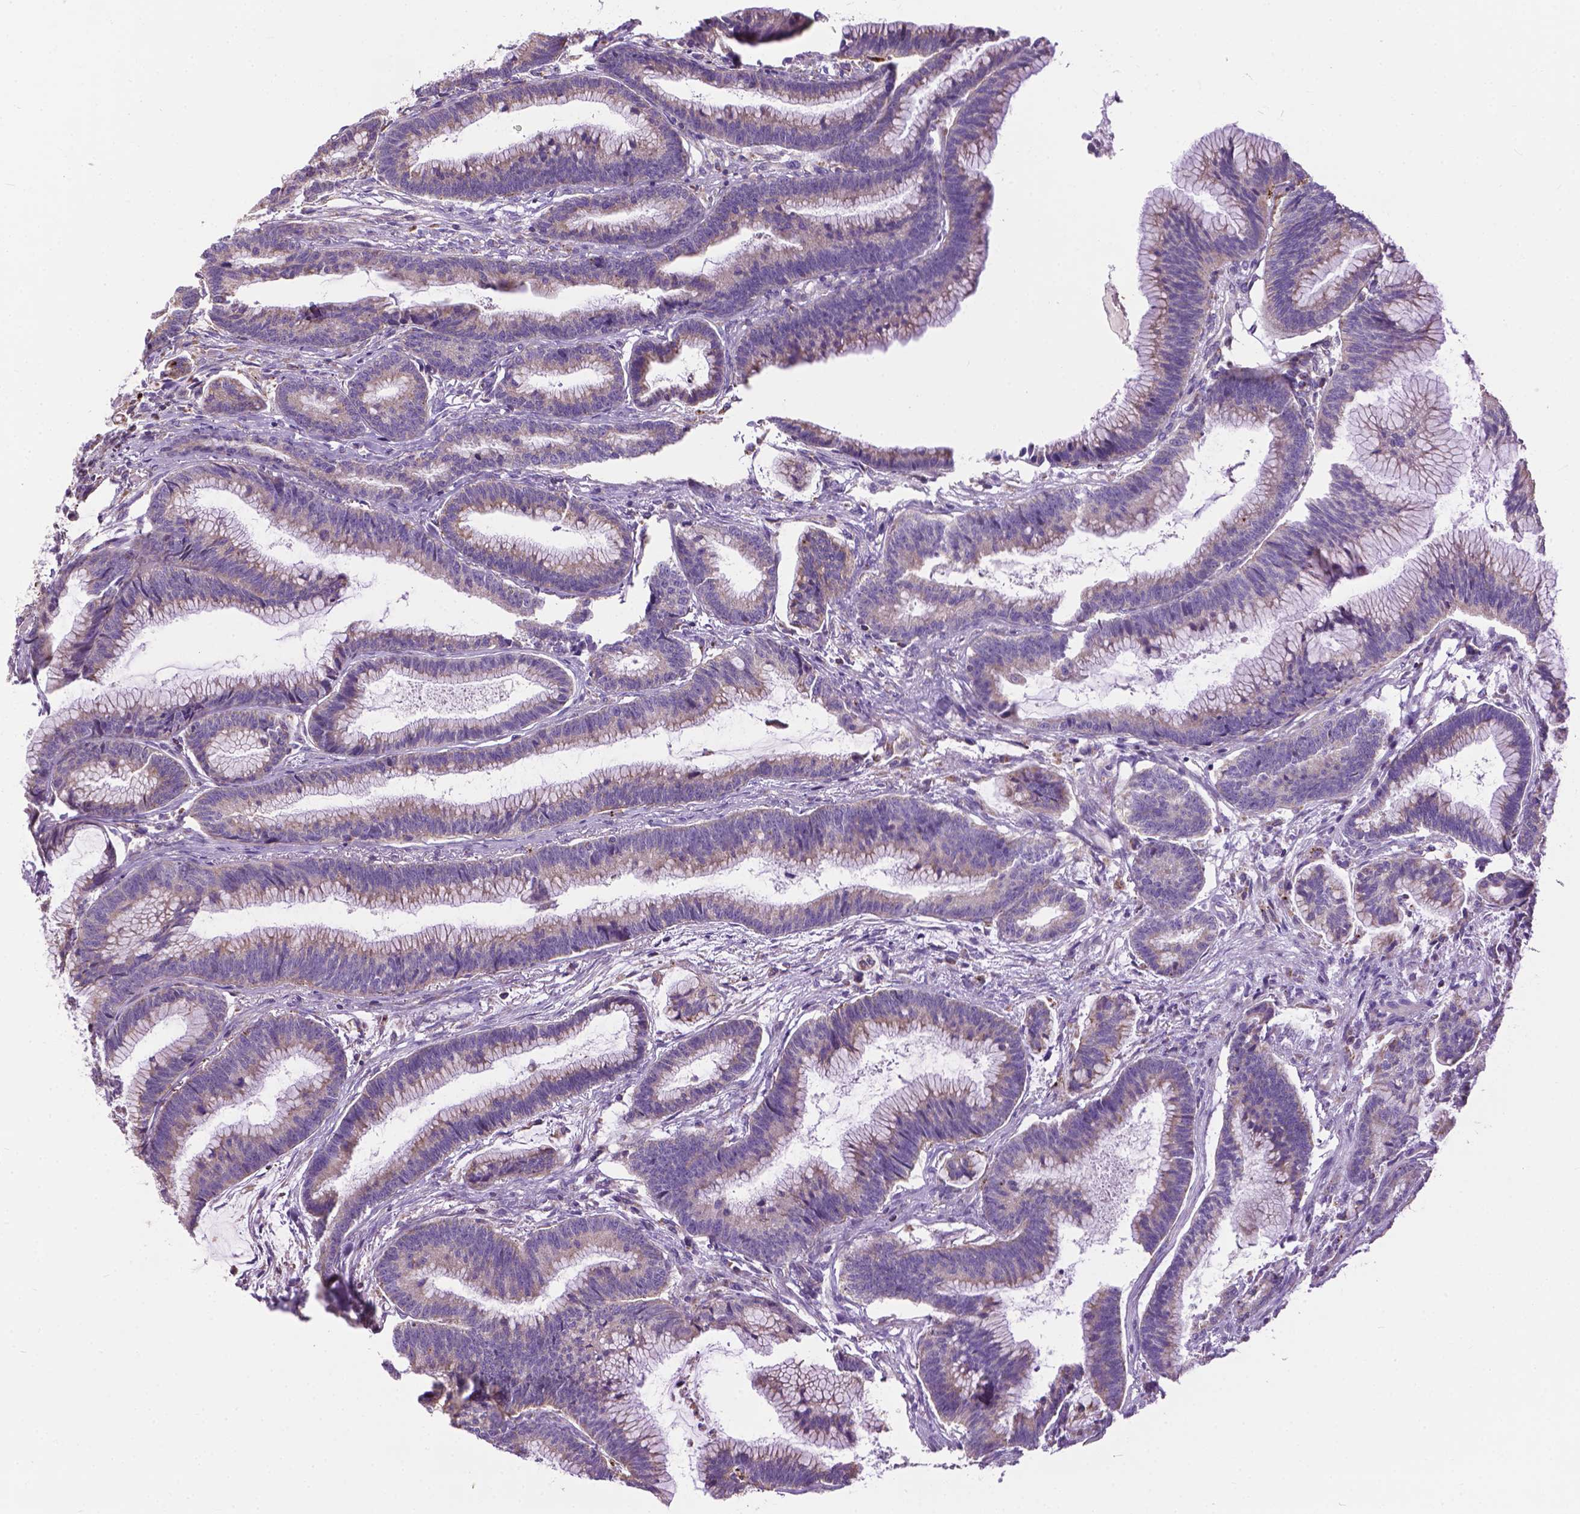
{"staining": {"intensity": "weak", "quantity": "25%-75%", "location": "cytoplasmic/membranous"}, "tissue": "colorectal cancer", "cell_type": "Tumor cells", "image_type": "cancer", "snomed": [{"axis": "morphology", "description": "Adenocarcinoma, NOS"}, {"axis": "topography", "description": "Colon"}], "caption": "Immunohistochemical staining of human colorectal cancer (adenocarcinoma) reveals weak cytoplasmic/membranous protein staining in approximately 25%-75% of tumor cells. Using DAB (brown) and hematoxylin (blue) stains, captured at high magnification using brightfield microscopy.", "gene": "VDAC1", "patient": {"sex": "female", "age": 78}}